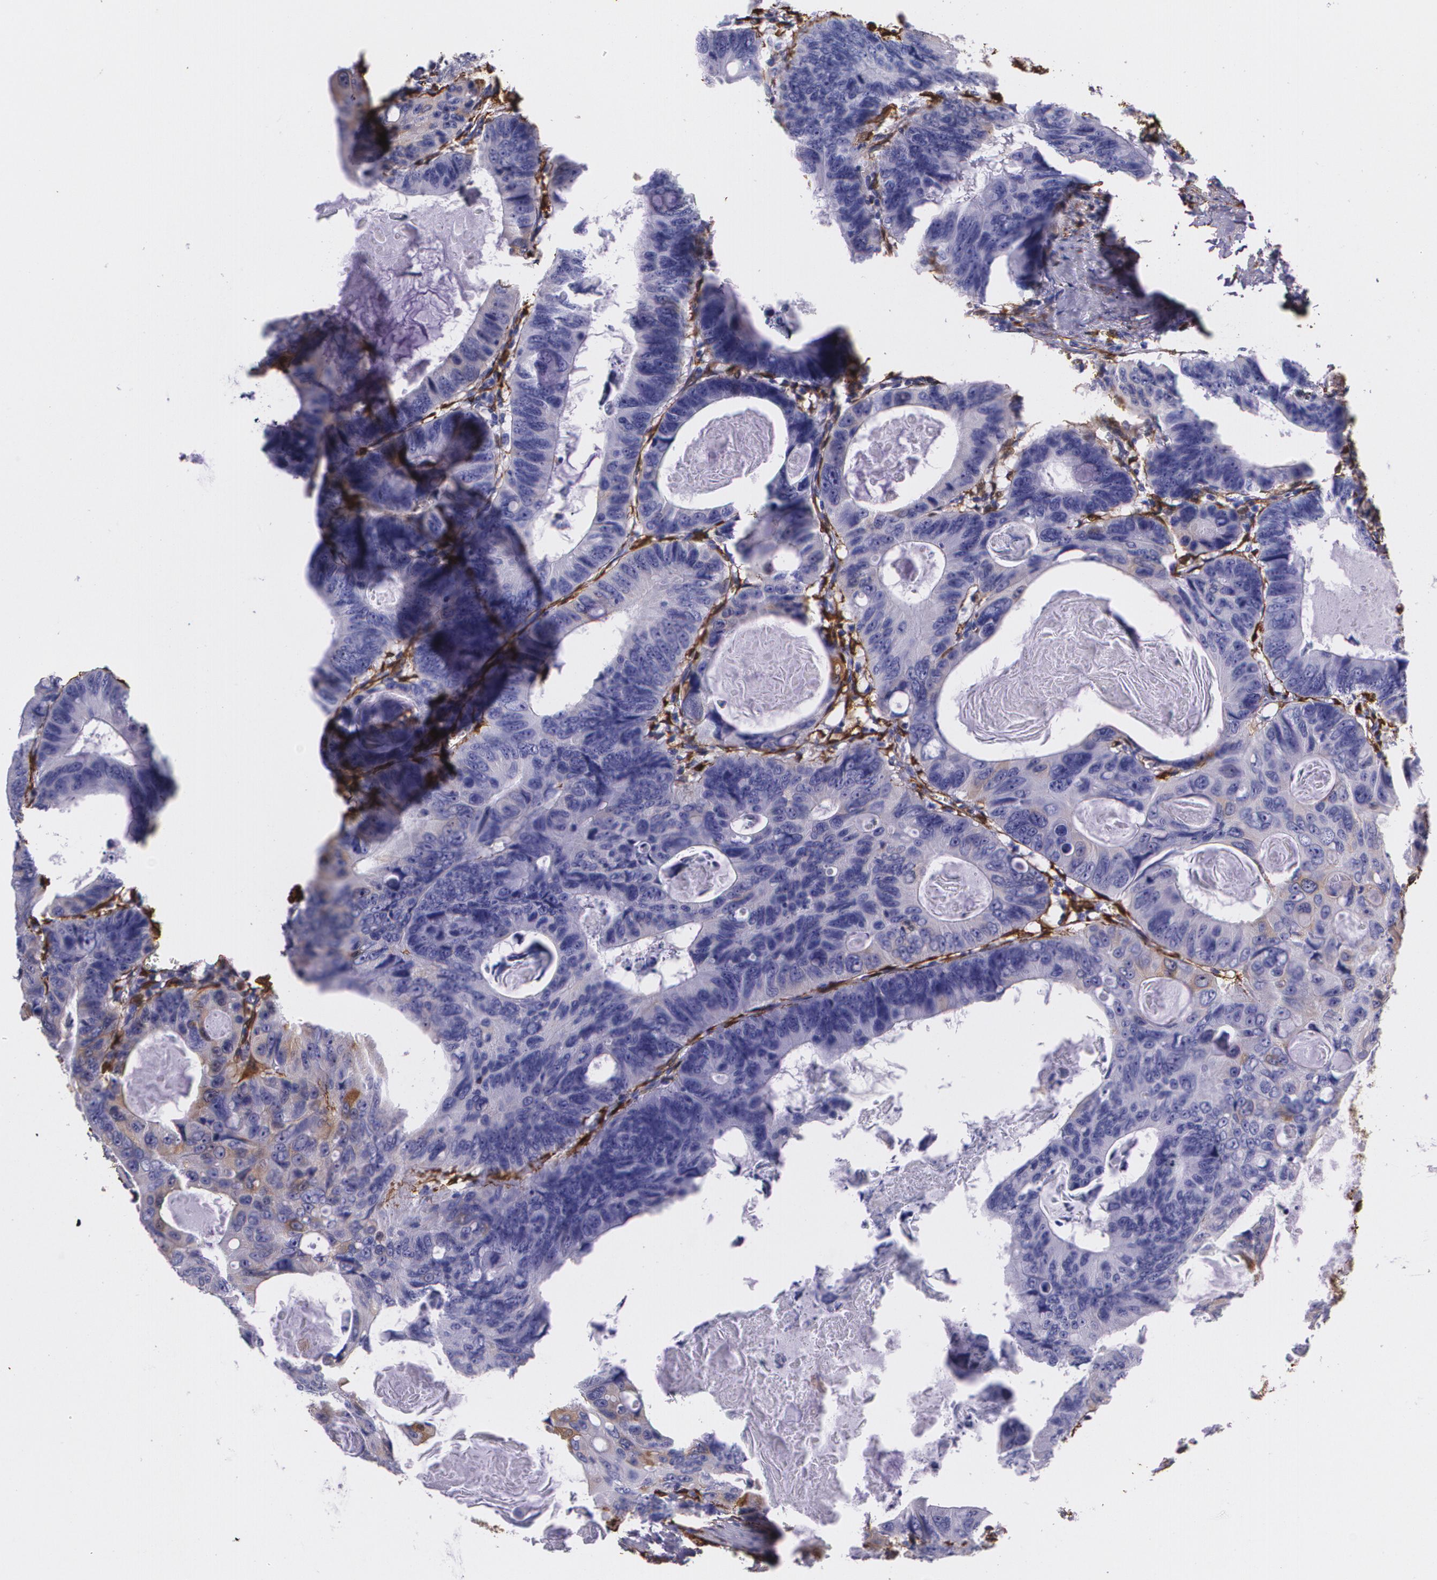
{"staining": {"intensity": "negative", "quantity": "none", "location": "none"}, "tissue": "colorectal cancer", "cell_type": "Tumor cells", "image_type": "cancer", "snomed": [{"axis": "morphology", "description": "Adenocarcinoma, NOS"}, {"axis": "topography", "description": "Colon"}], "caption": "Protein analysis of colorectal adenocarcinoma demonstrates no significant expression in tumor cells.", "gene": "MMP2", "patient": {"sex": "female", "age": 55}}